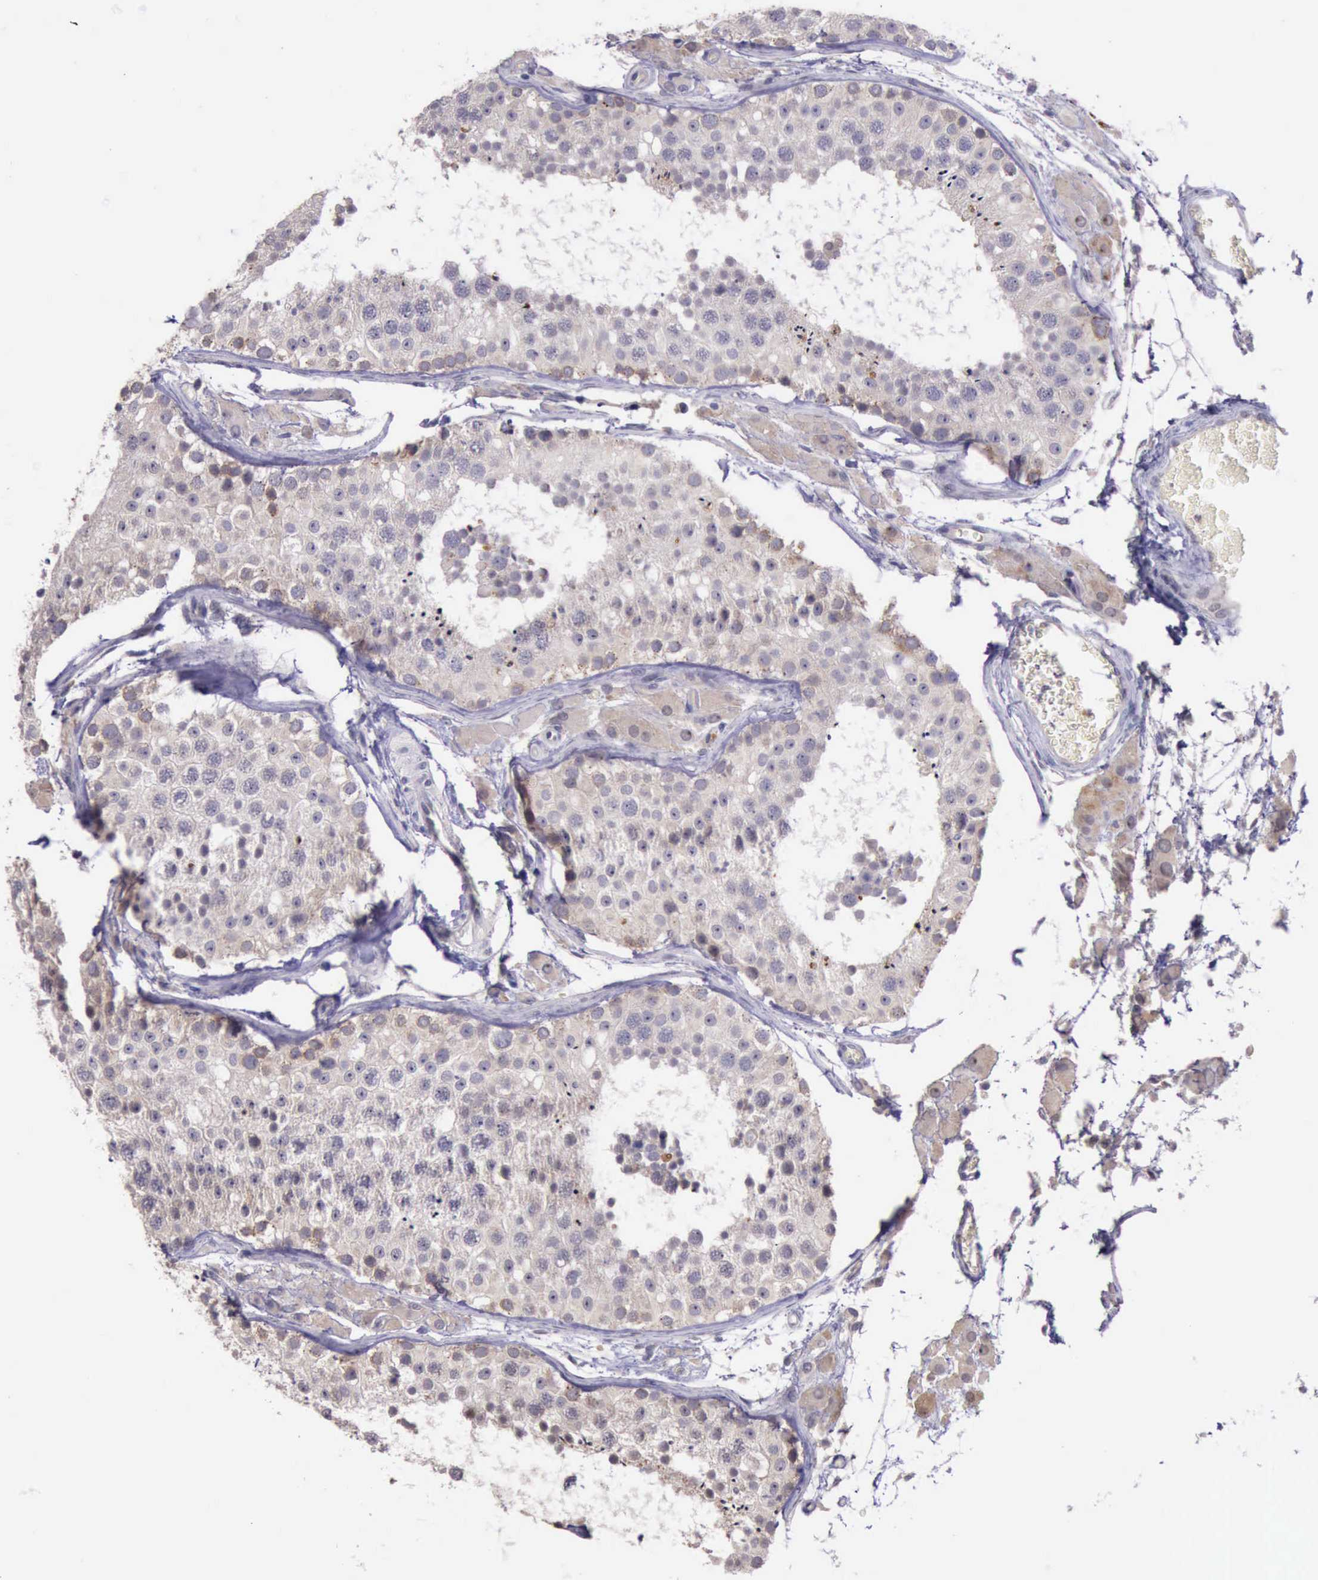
{"staining": {"intensity": "weak", "quantity": ">75%", "location": "cytoplasmic/membranous"}, "tissue": "testis", "cell_type": "Cells in seminiferous ducts", "image_type": "normal", "snomed": [{"axis": "morphology", "description": "Normal tissue, NOS"}, {"axis": "topography", "description": "Testis"}], "caption": "Cells in seminiferous ducts display low levels of weak cytoplasmic/membranous positivity in about >75% of cells in normal human testis.", "gene": "PLEK2", "patient": {"sex": "male", "age": 26}}